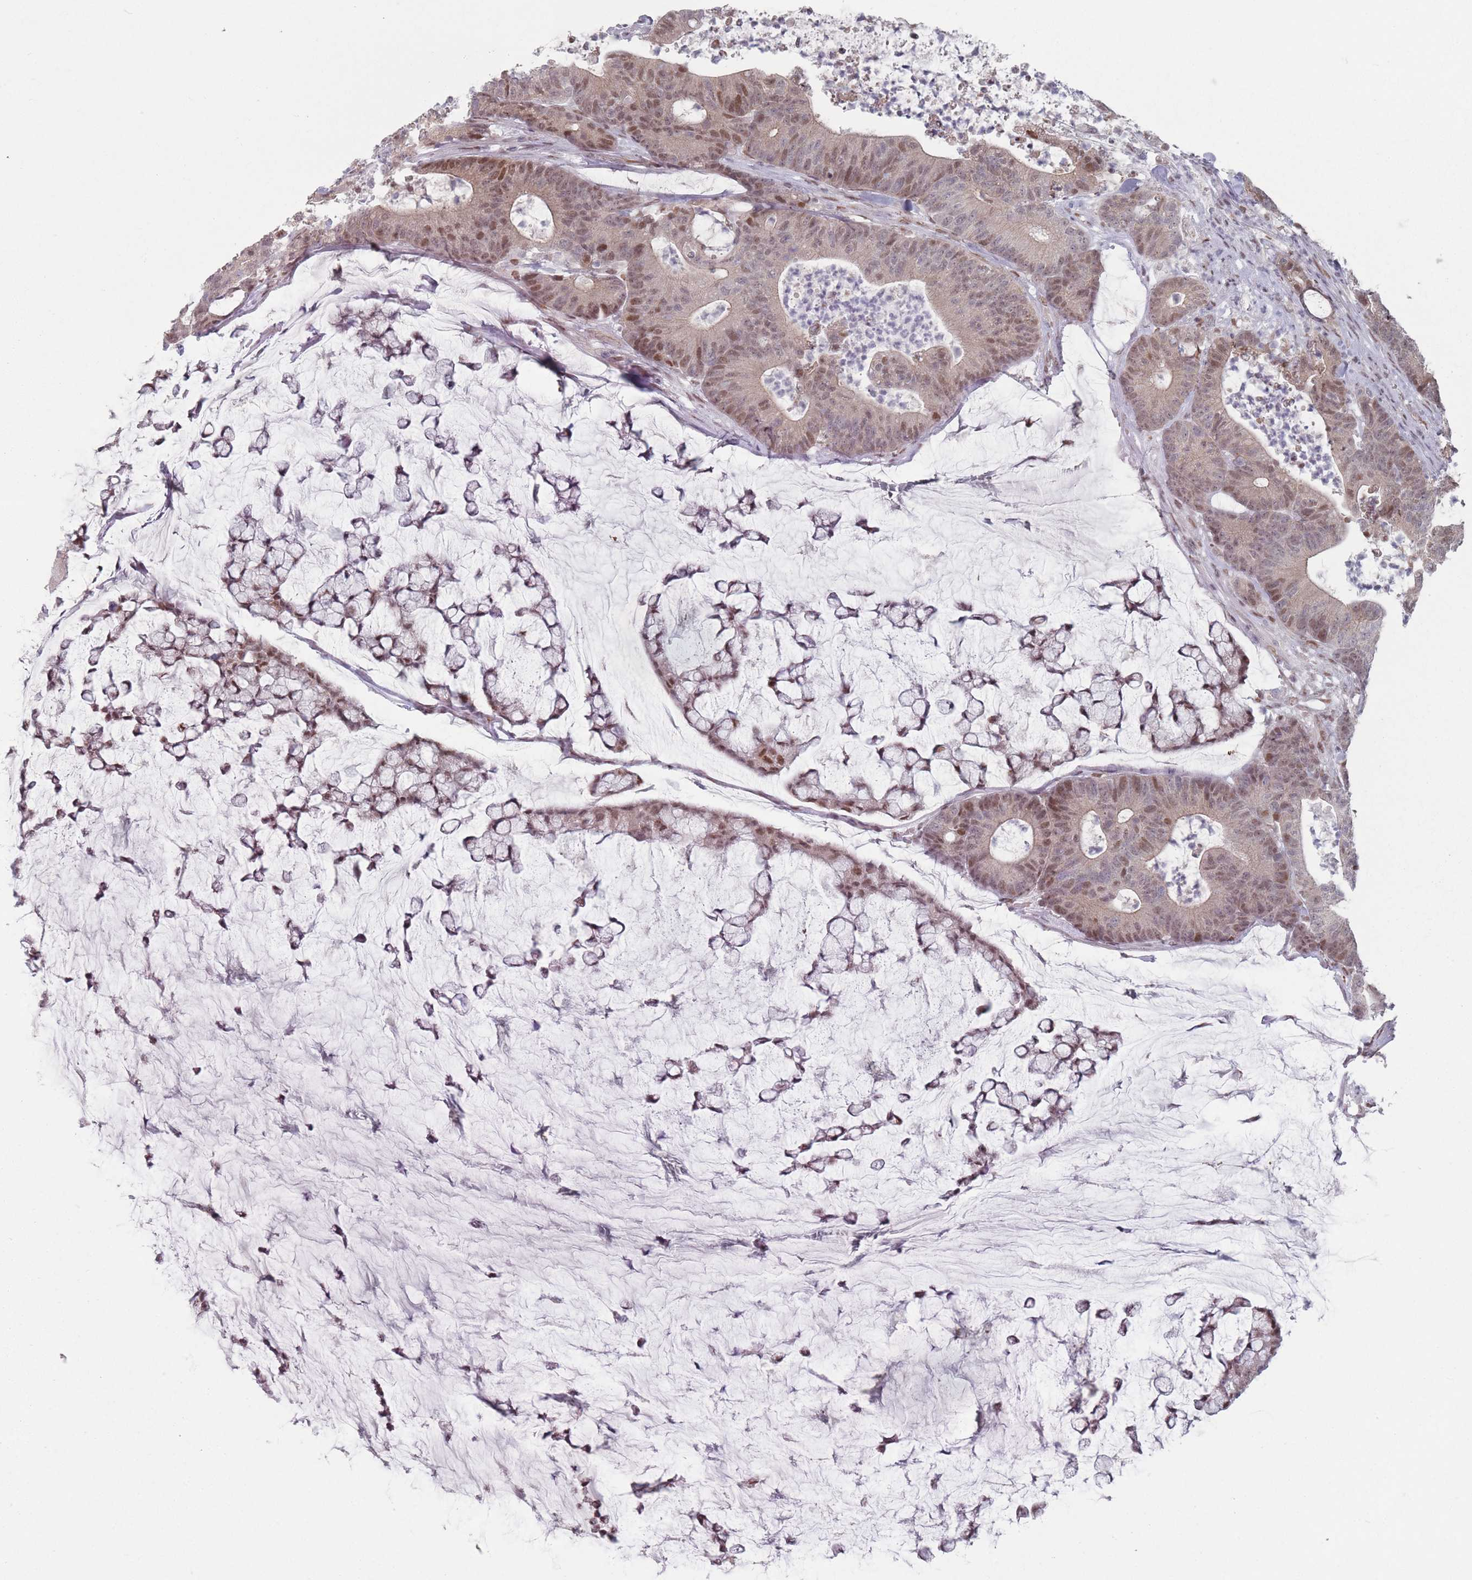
{"staining": {"intensity": "moderate", "quantity": "25%-75%", "location": "nuclear"}, "tissue": "colorectal cancer", "cell_type": "Tumor cells", "image_type": "cancer", "snomed": [{"axis": "morphology", "description": "Adenocarcinoma, NOS"}, {"axis": "topography", "description": "Colon"}], "caption": "Immunohistochemistry of adenocarcinoma (colorectal) exhibits medium levels of moderate nuclear staining in about 25%-75% of tumor cells.", "gene": "SH3BGRL2", "patient": {"sex": "female", "age": 84}}